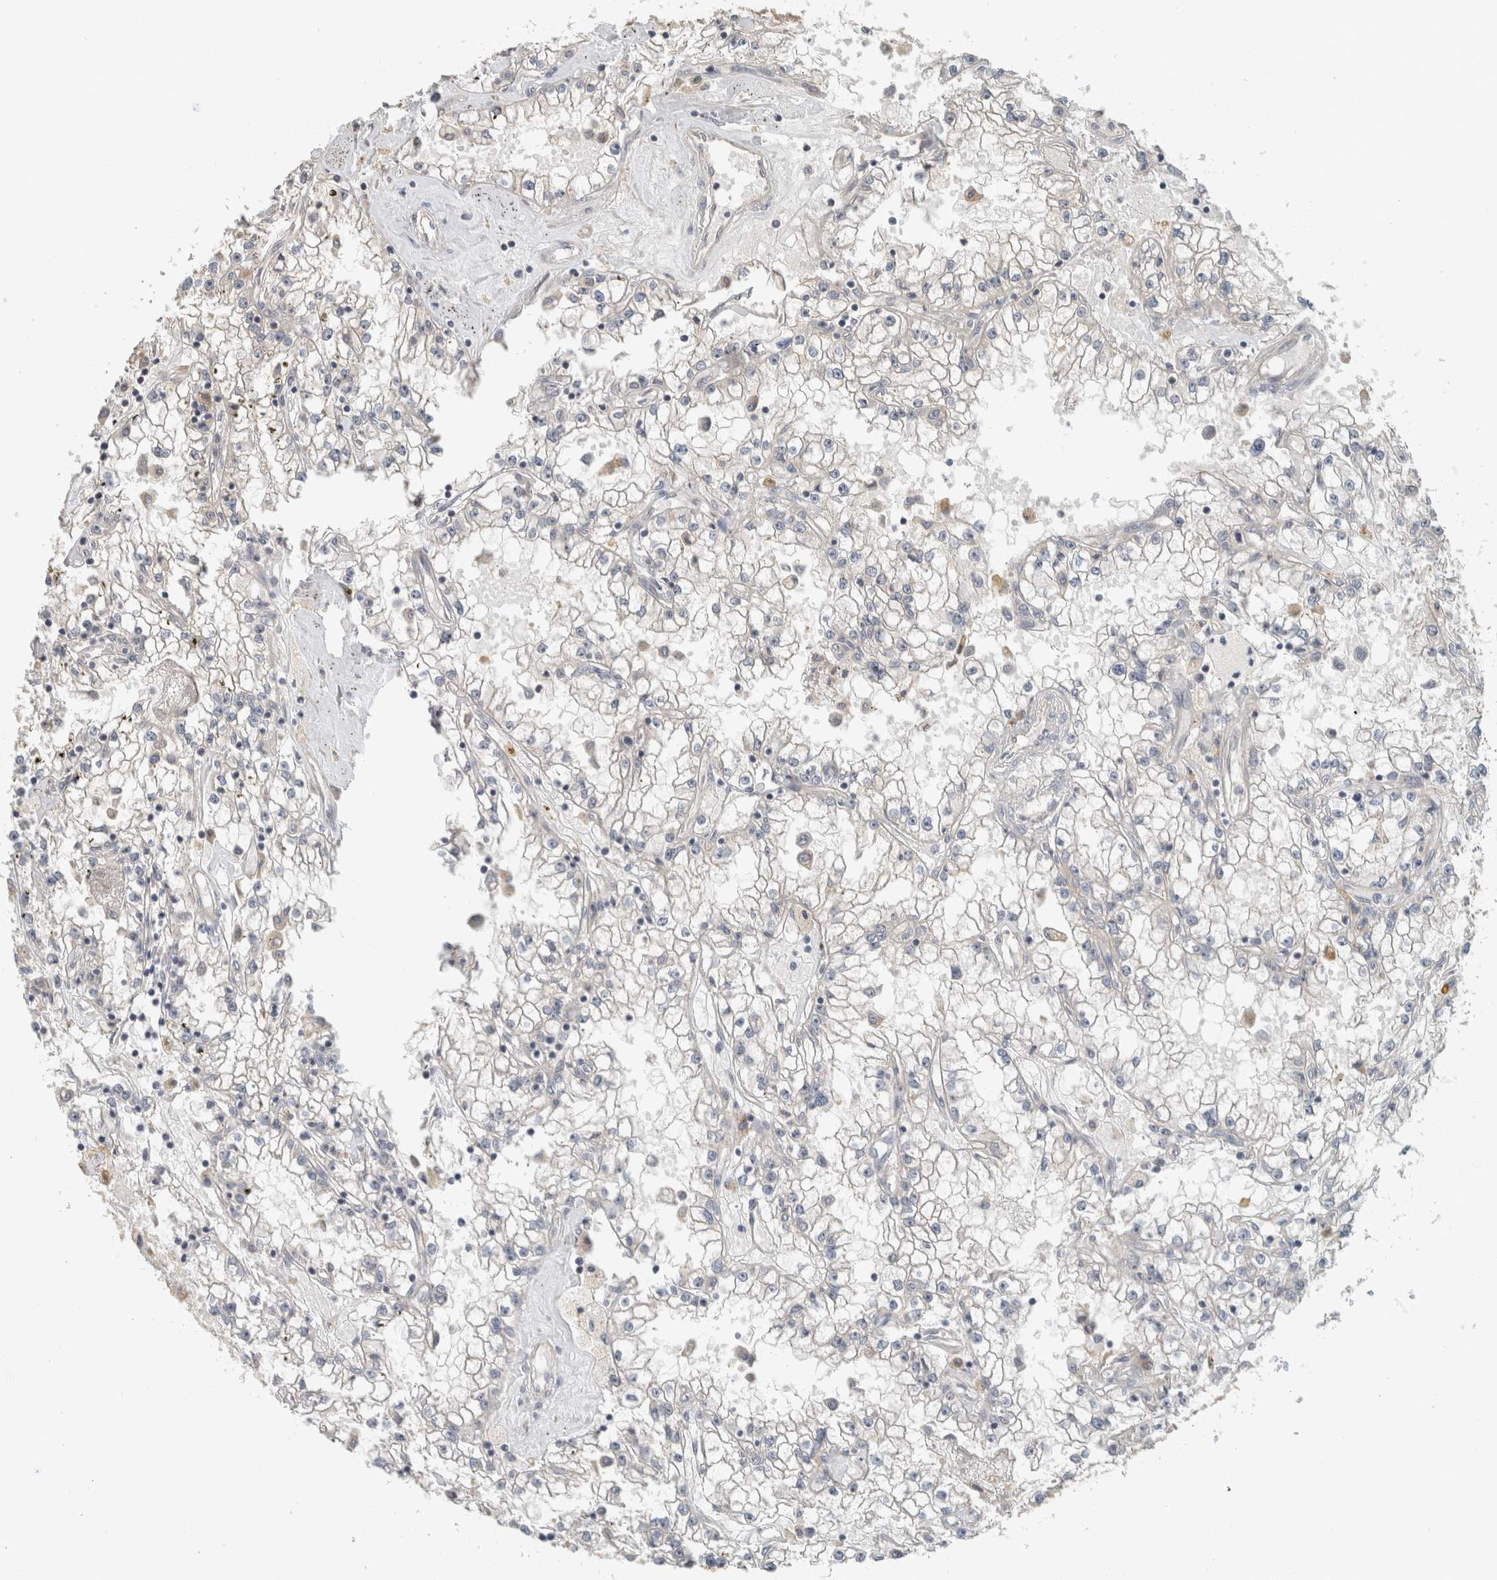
{"staining": {"intensity": "negative", "quantity": "none", "location": "none"}, "tissue": "renal cancer", "cell_type": "Tumor cells", "image_type": "cancer", "snomed": [{"axis": "morphology", "description": "Adenocarcinoma, NOS"}, {"axis": "topography", "description": "Kidney"}], "caption": "Photomicrograph shows no protein positivity in tumor cells of renal cancer tissue. The staining is performed using DAB (3,3'-diaminobenzidine) brown chromogen with nuclei counter-stained in using hematoxylin.", "gene": "ERCC6L2", "patient": {"sex": "male", "age": 56}}